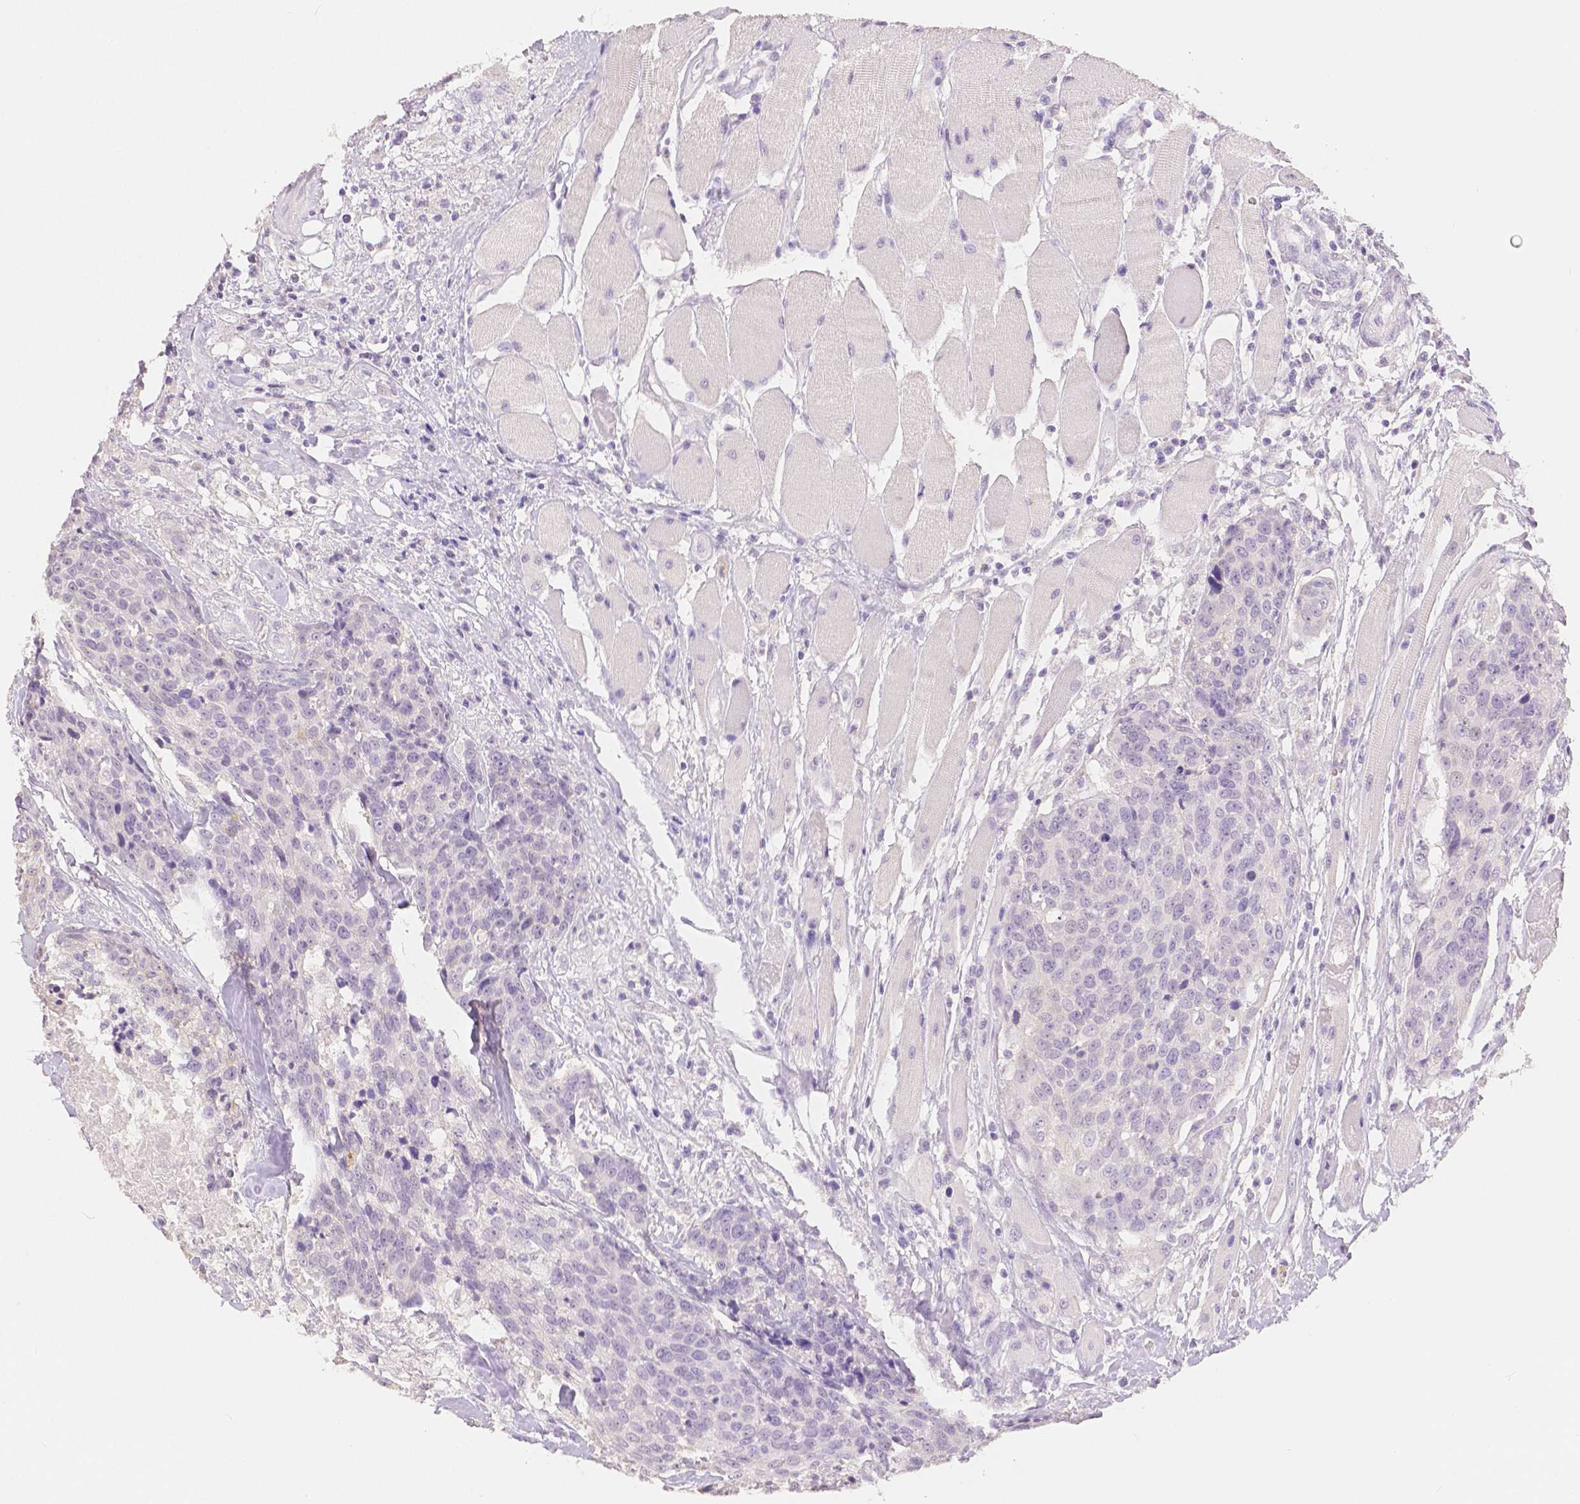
{"staining": {"intensity": "negative", "quantity": "none", "location": "none"}, "tissue": "head and neck cancer", "cell_type": "Tumor cells", "image_type": "cancer", "snomed": [{"axis": "morphology", "description": "Squamous cell carcinoma, NOS"}, {"axis": "topography", "description": "Oral tissue"}, {"axis": "topography", "description": "Head-Neck"}], "caption": "Squamous cell carcinoma (head and neck) was stained to show a protein in brown. There is no significant expression in tumor cells.", "gene": "OCLN", "patient": {"sex": "male", "age": 64}}